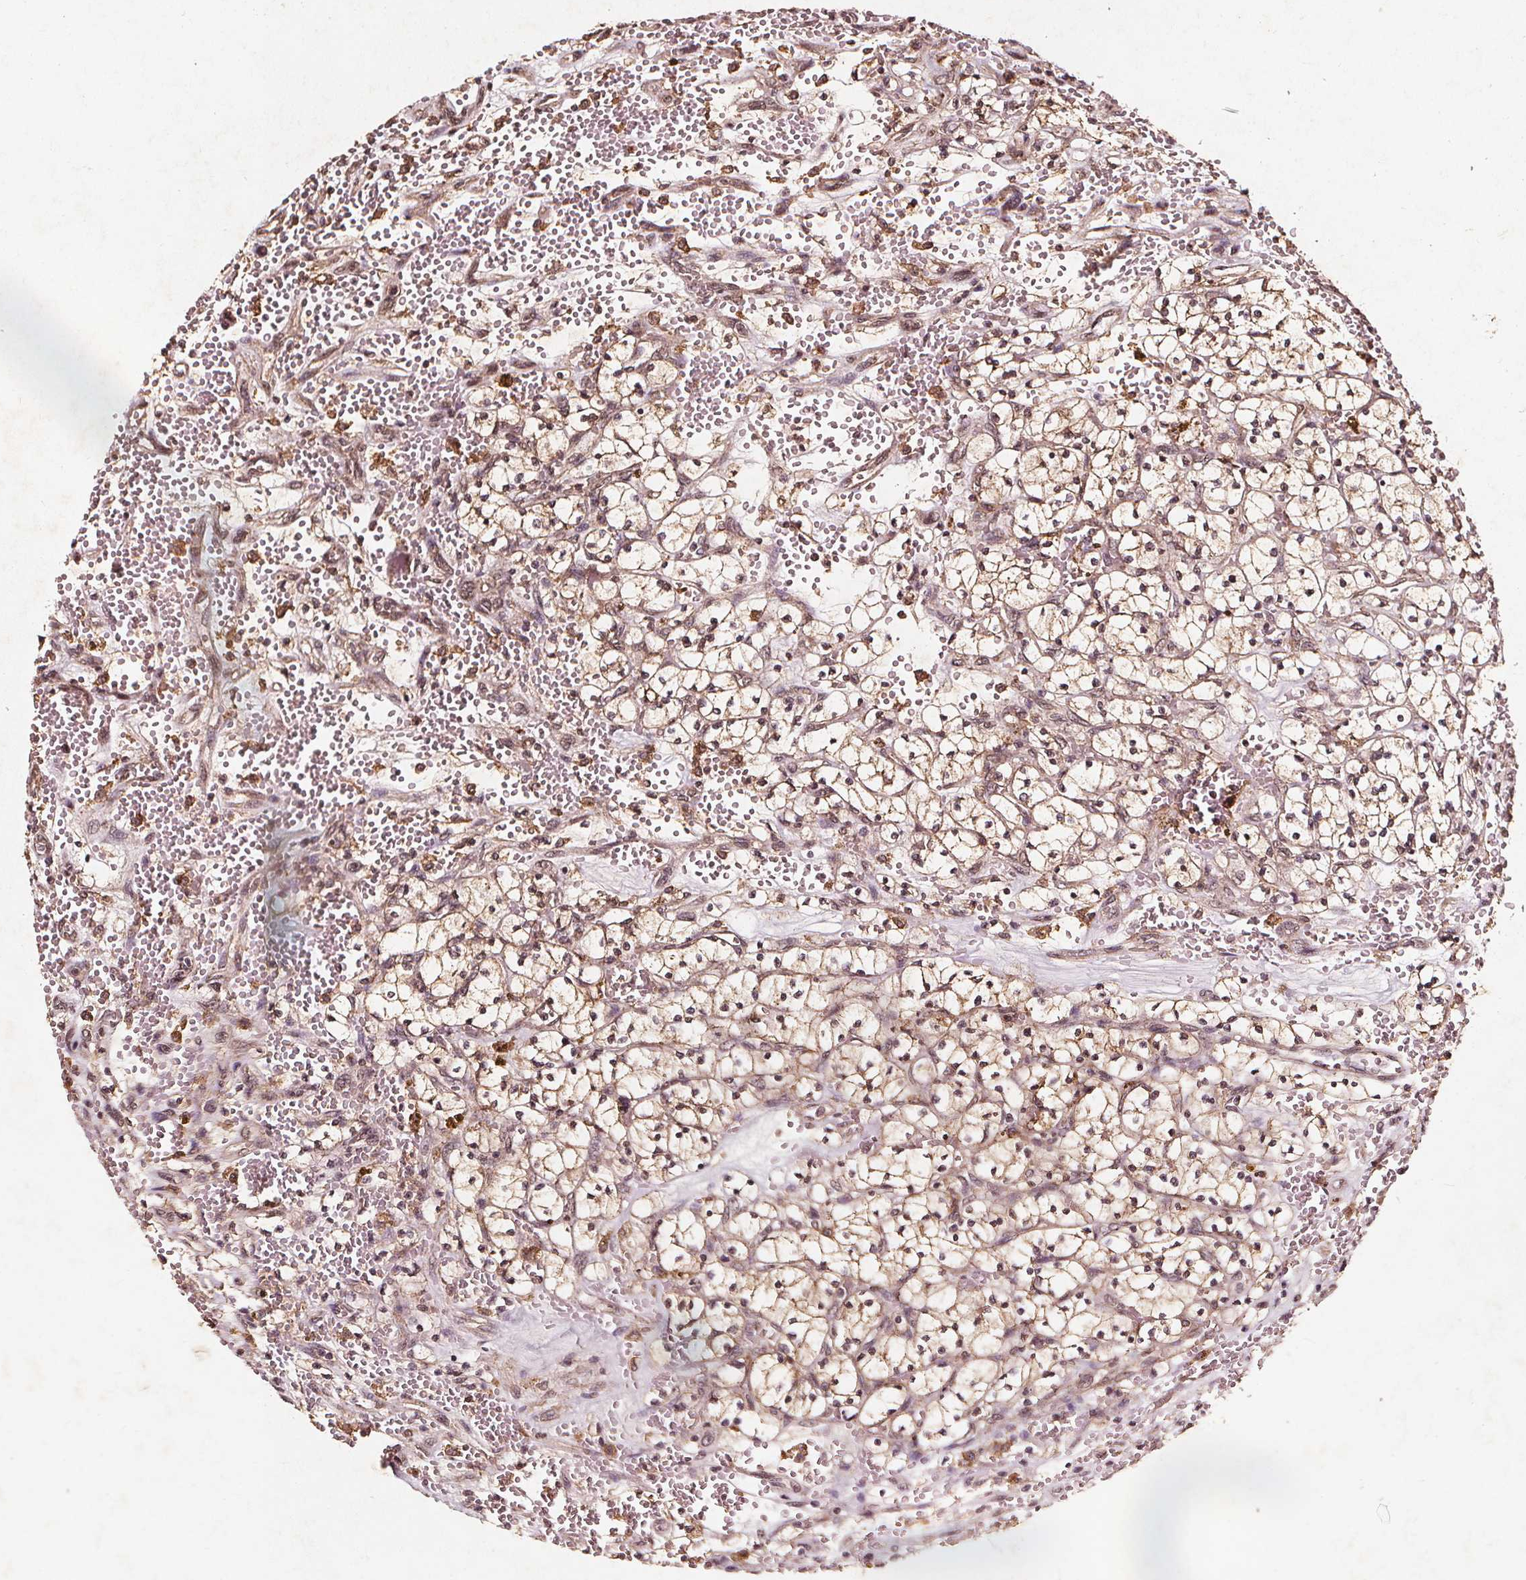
{"staining": {"intensity": "moderate", "quantity": "25%-75%", "location": "cytoplasmic/membranous"}, "tissue": "renal cancer", "cell_type": "Tumor cells", "image_type": "cancer", "snomed": [{"axis": "morphology", "description": "Adenocarcinoma, NOS"}, {"axis": "topography", "description": "Kidney"}], "caption": "A brown stain shows moderate cytoplasmic/membranous expression of a protein in adenocarcinoma (renal) tumor cells. (Brightfield microscopy of DAB IHC at high magnification).", "gene": "ABCA1", "patient": {"sex": "female", "age": 64}}